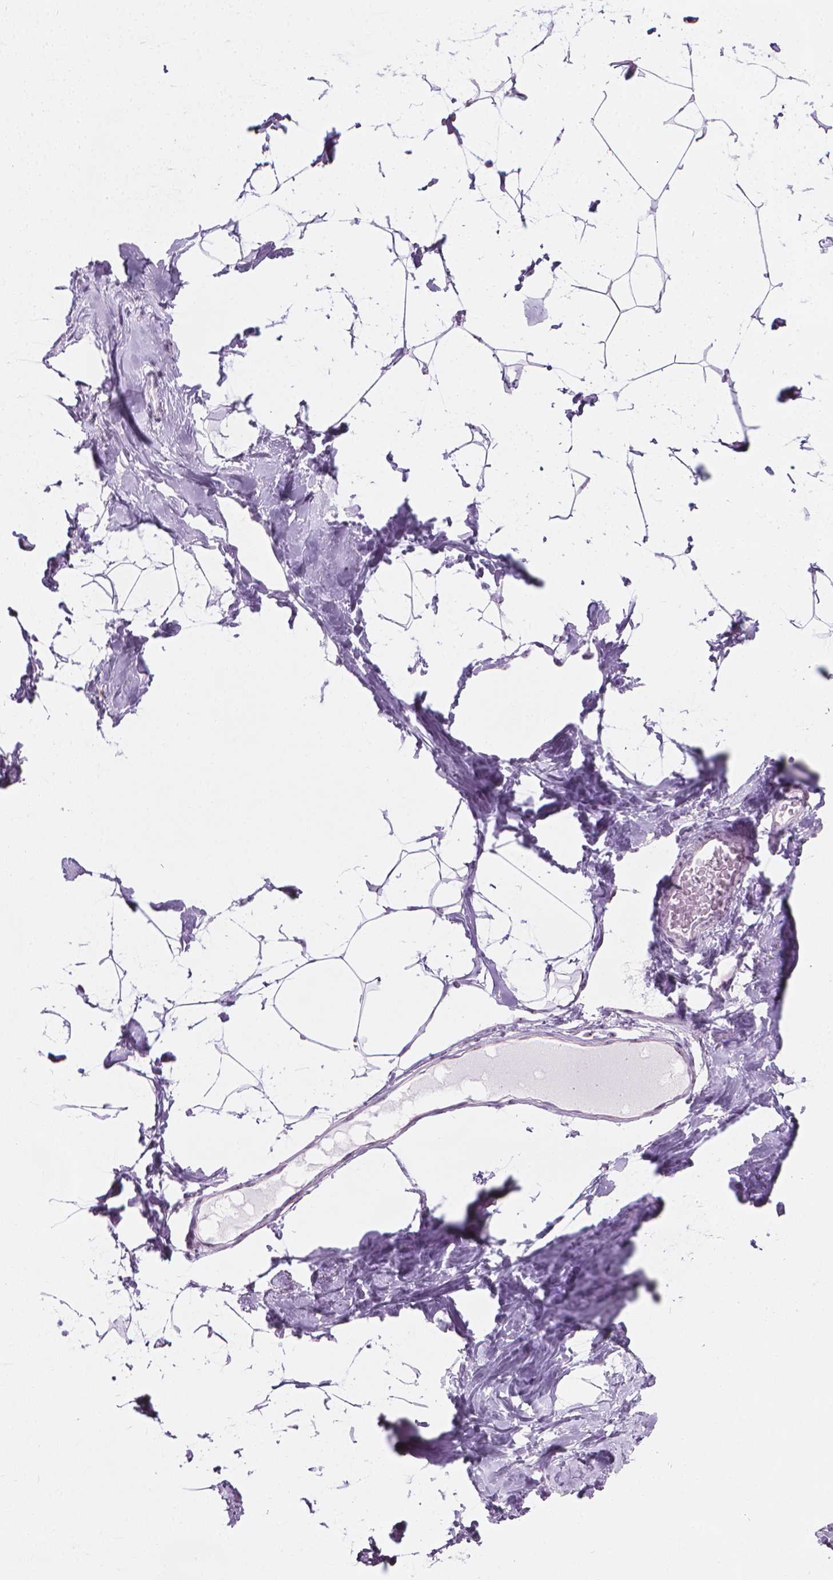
{"staining": {"intensity": "negative", "quantity": "none", "location": "none"}, "tissue": "breast", "cell_type": "Adipocytes", "image_type": "normal", "snomed": [{"axis": "morphology", "description": "Normal tissue, NOS"}, {"axis": "topography", "description": "Breast"}], "caption": "This histopathology image is of normal breast stained with immunohistochemistry (IHC) to label a protein in brown with the nuclei are counter-stained blue. There is no staining in adipocytes. (Stains: DAB immunohistochemistry (IHC) with hematoxylin counter stain, Microscopy: brightfield microscopy at high magnification).", "gene": "NOL7", "patient": {"sex": "female", "age": 32}}